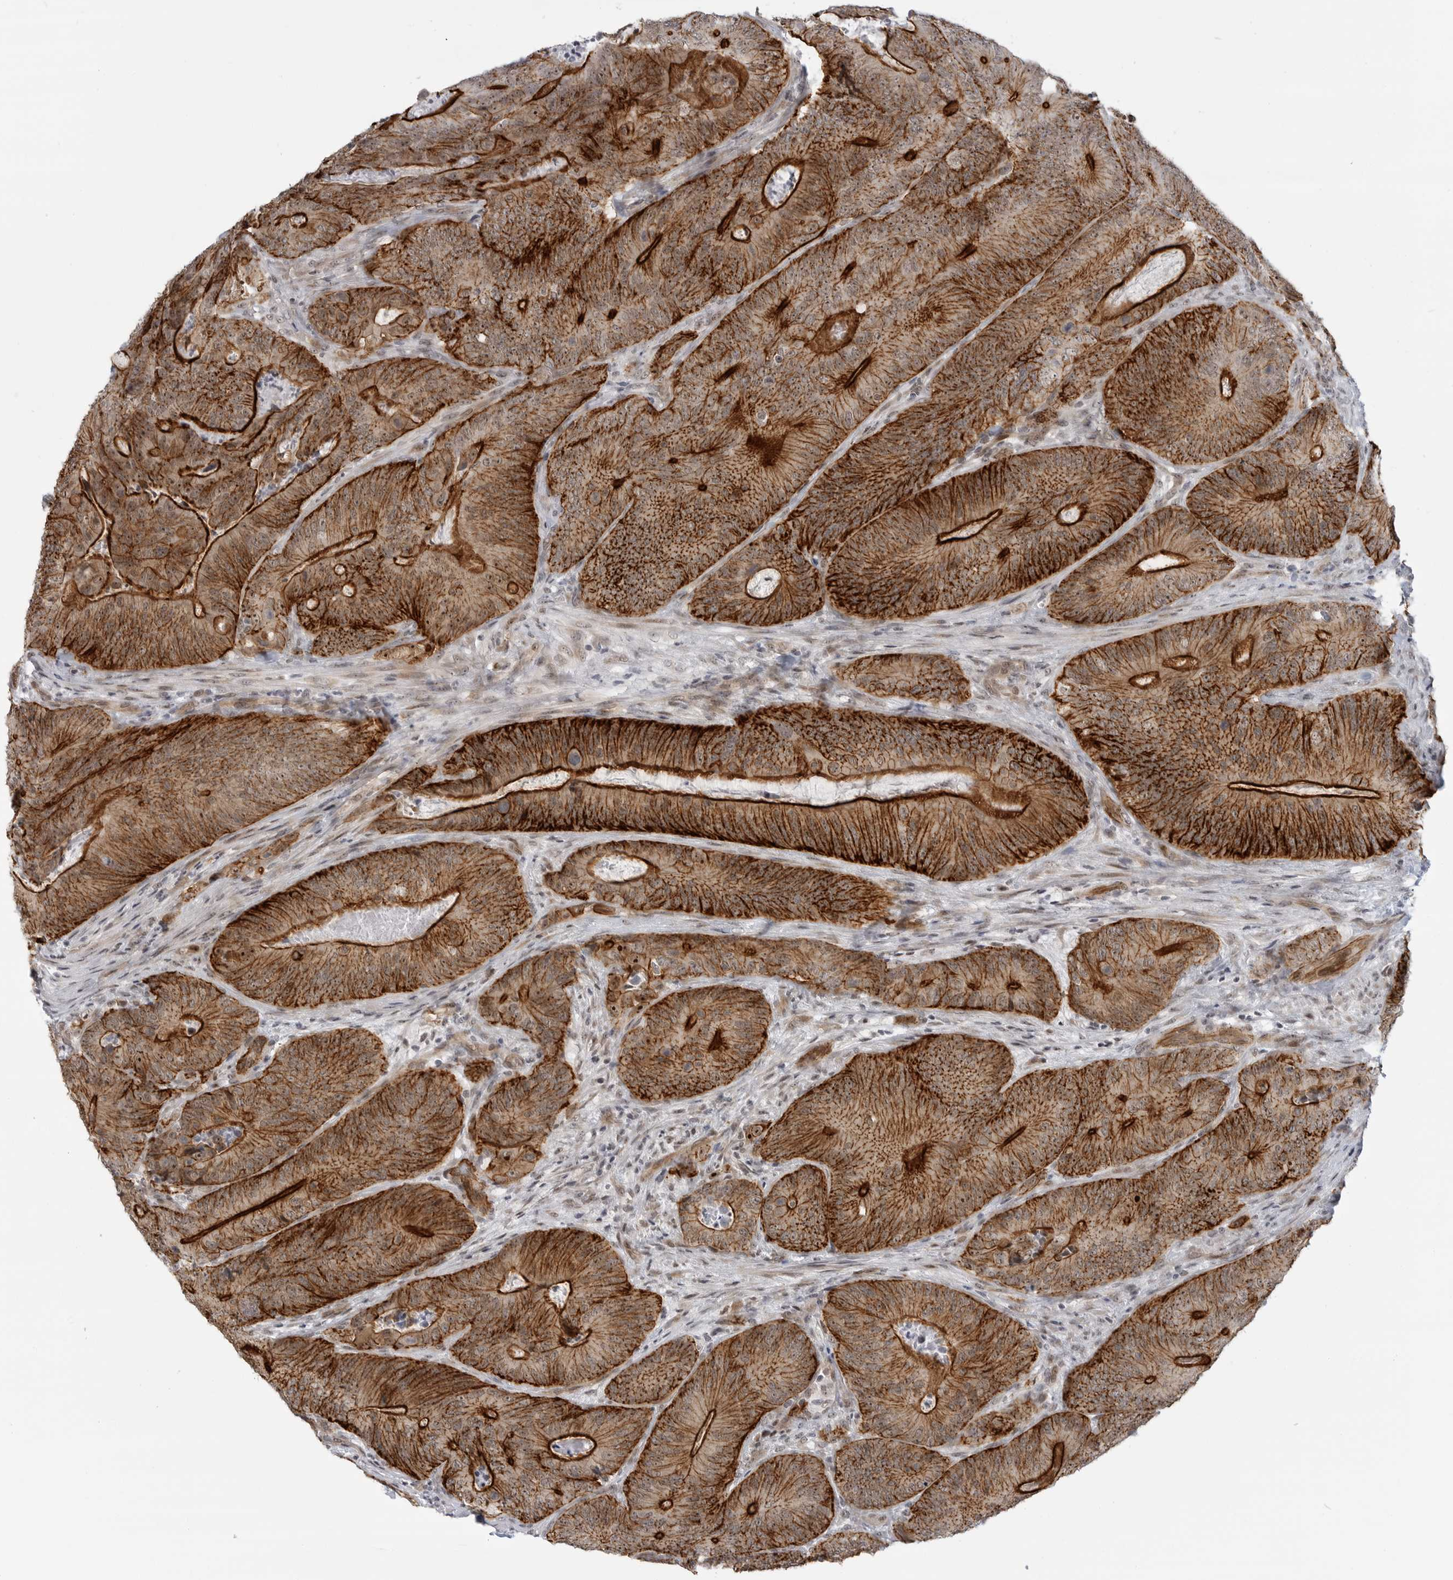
{"staining": {"intensity": "strong", "quantity": ">75%", "location": "cytoplasmic/membranous"}, "tissue": "colorectal cancer", "cell_type": "Tumor cells", "image_type": "cancer", "snomed": [{"axis": "morphology", "description": "Normal tissue, NOS"}, {"axis": "topography", "description": "Colon"}], "caption": "An IHC micrograph of tumor tissue is shown. Protein staining in brown labels strong cytoplasmic/membranous positivity in colorectal cancer within tumor cells.", "gene": "CEP295NL", "patient": {"sex": "female", "age": 82}}